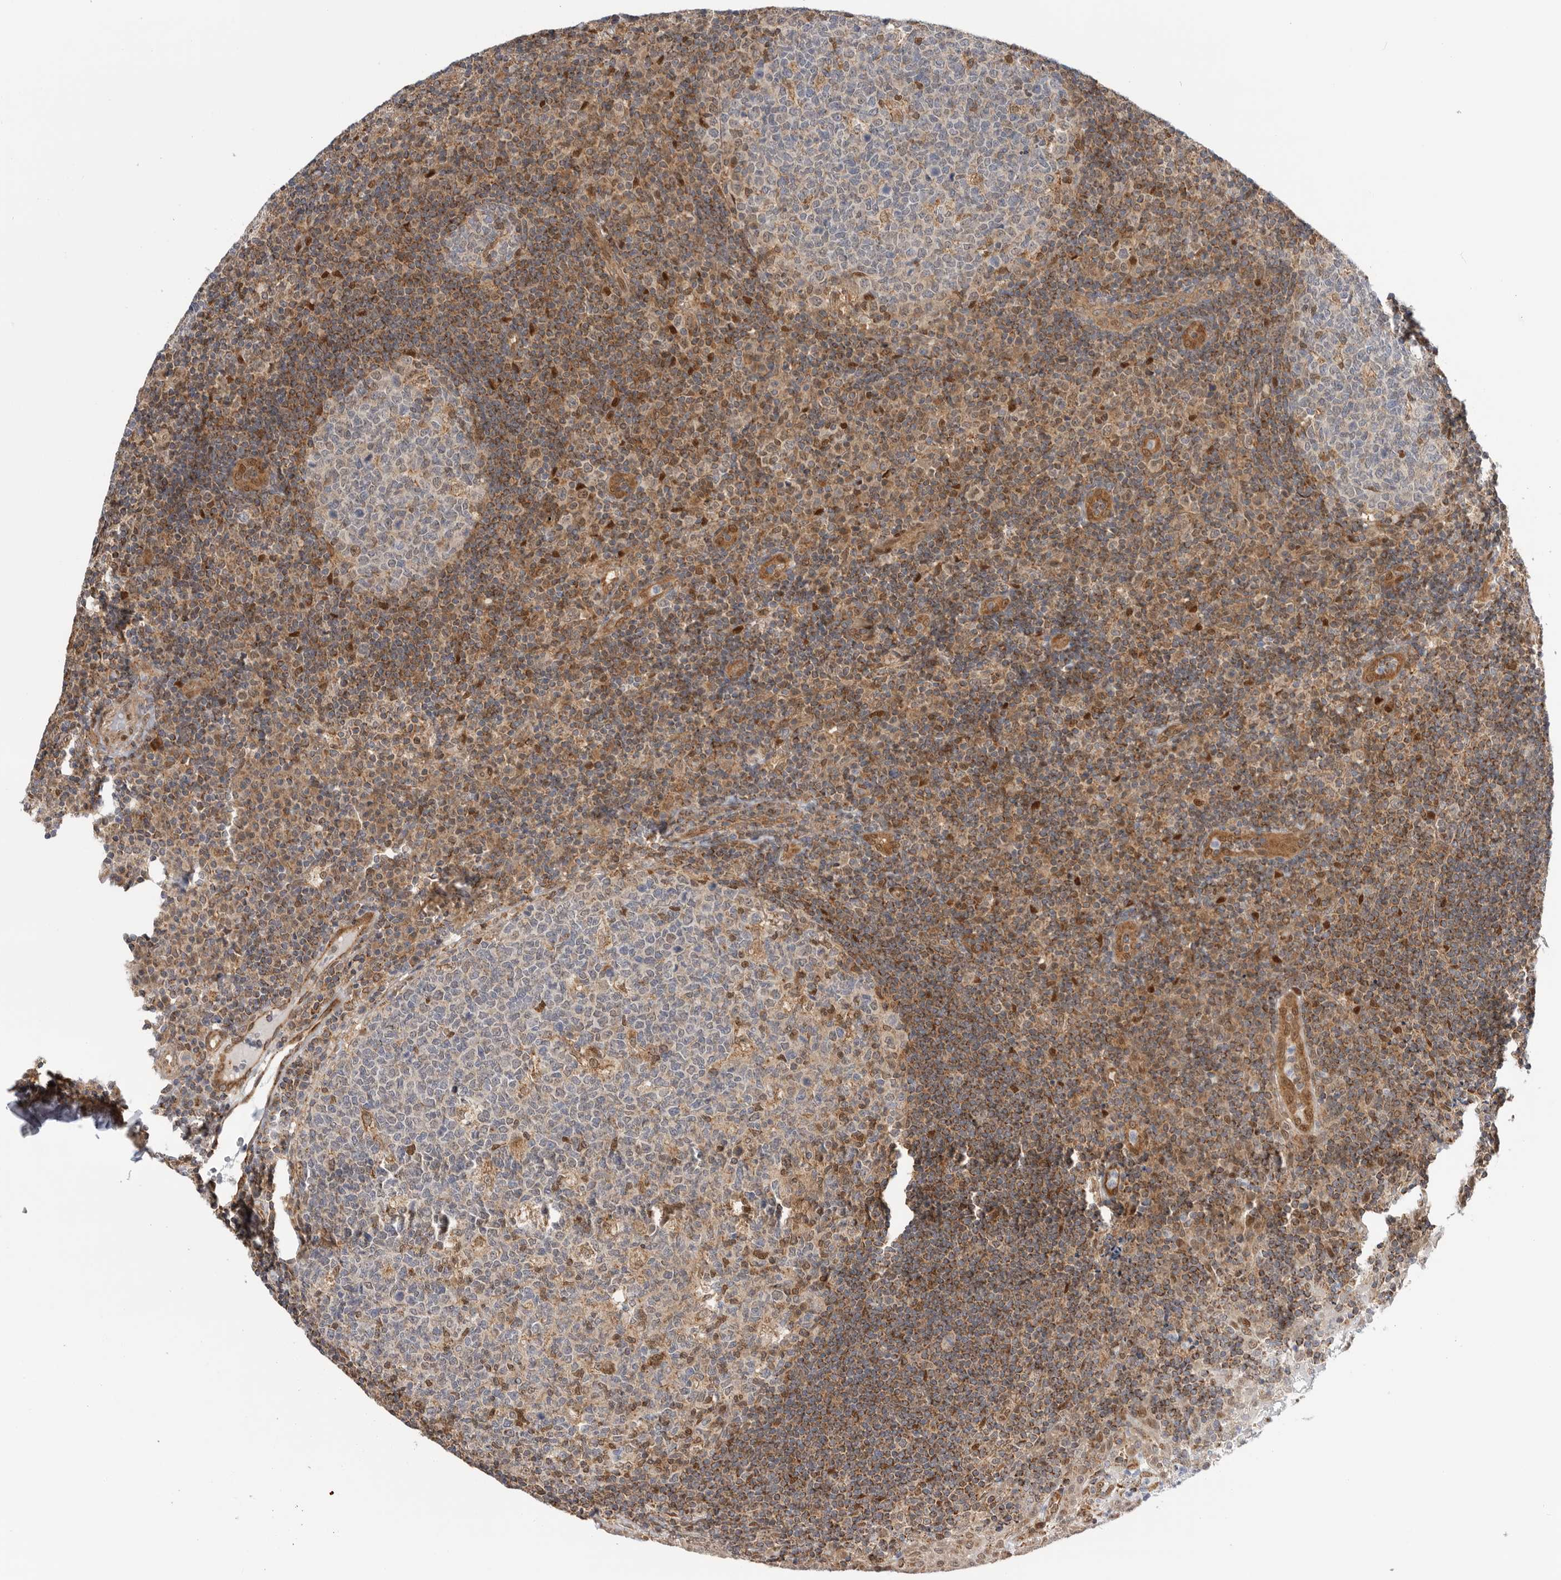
{"staining": {"intensity": "moderate", "quantity": "<25%", "location": "nuclear"}, "tissue": "tonsil", "cell_type": "Germinal center cells", "image_type": "normal", "snomed": [{"axis": "morphology", "description": "Normal tissue, NOS"}, {"axis": "topography", "description": "Tonsil"}], "caption": "Immunohistochemistry of normal human tonsil reveals low levels of moderate nuclear staining in approximately <25% of germinal center cells.", "gene": "DCAF8", "patient": {"sex": "female", "age": 40}}